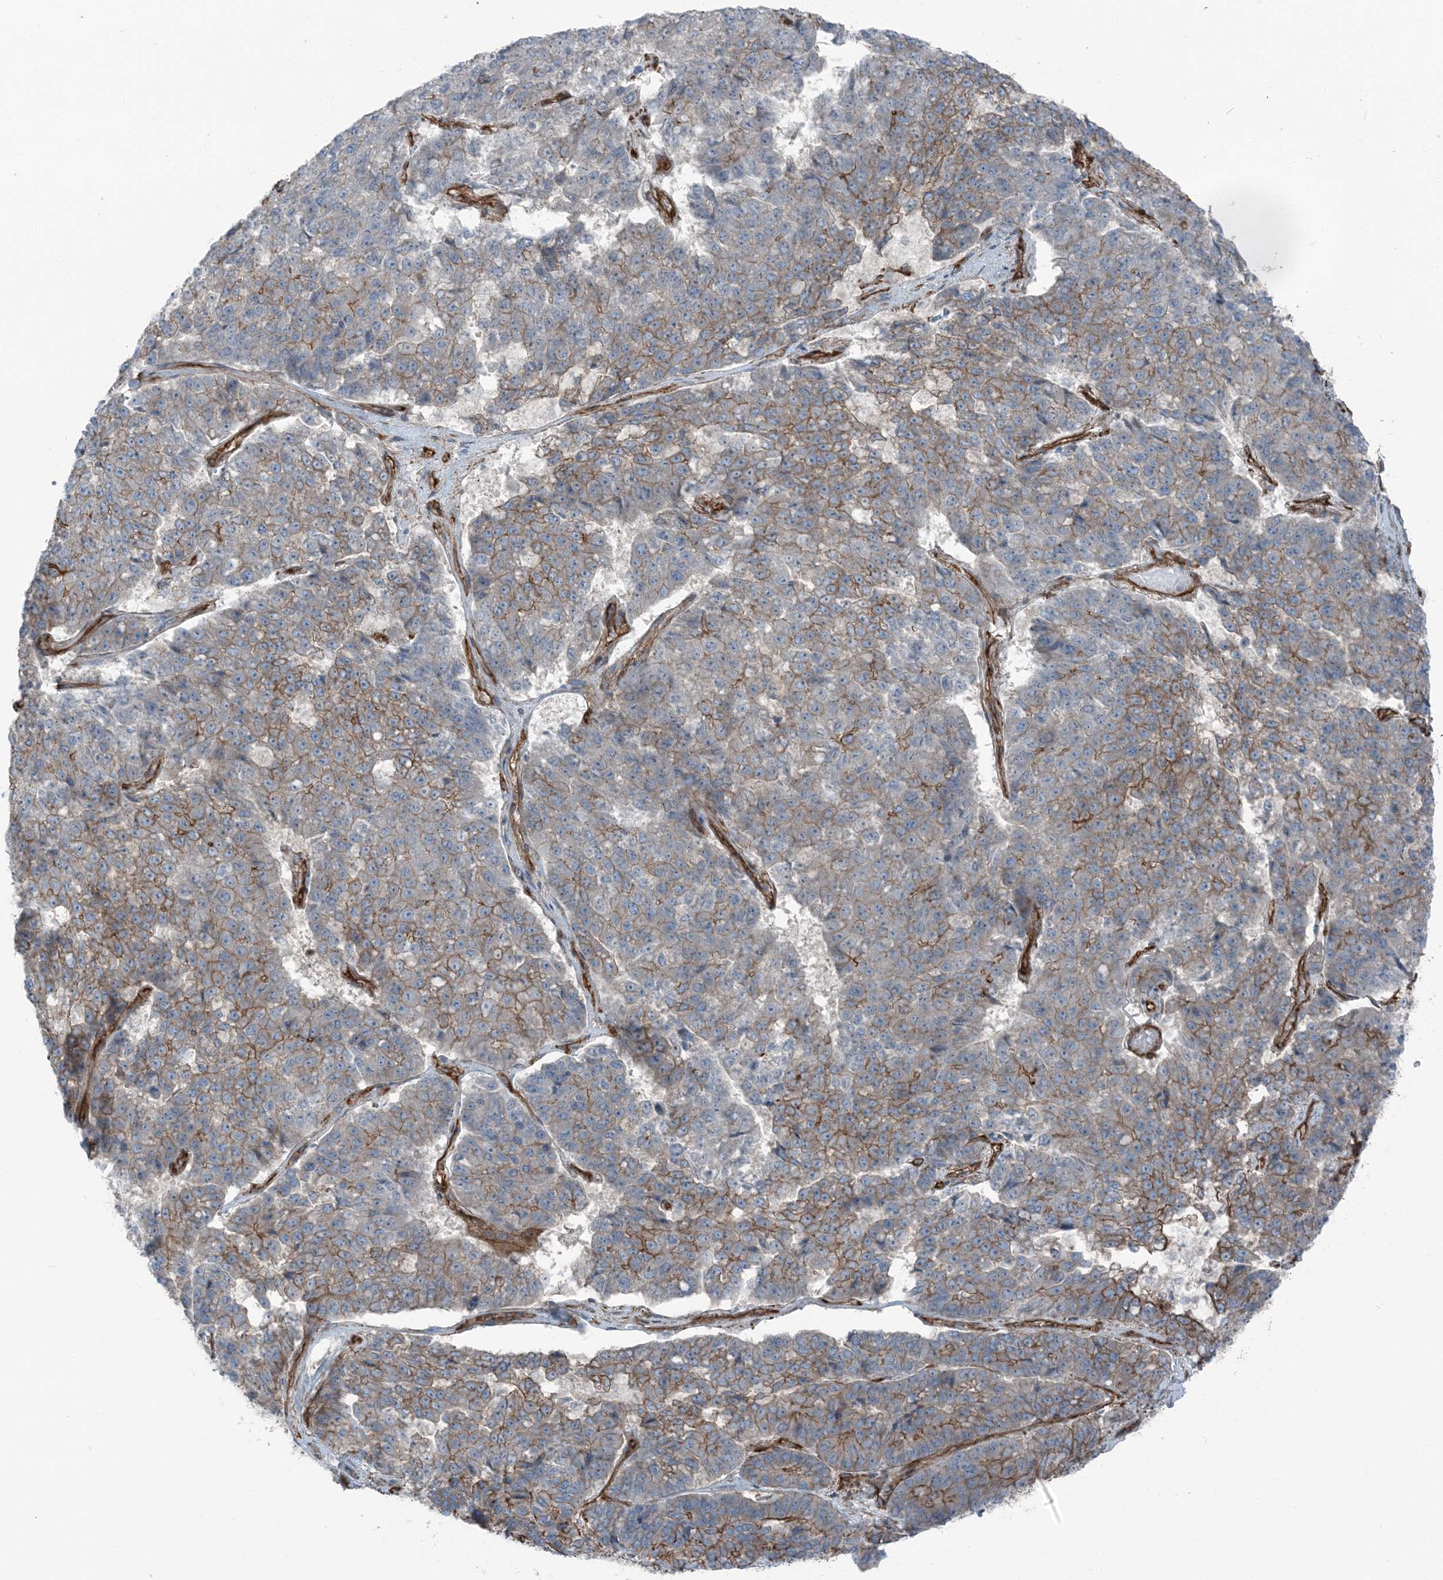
{"staining": {"intensity": "moderate", "quantity": "25%-75%", "location": "cytoplasmic/membranous"}, "tissue": "pancreatic cancer", "cell_type": "Tumor cells", "image_type": "cancer", "snomed": [{"axis": "morphology", "description": "Adenocarcinoma, NOS"}, {"axis": "topography", "description": "Pancreas"}], "caption": "Immunohistochemistry (IHC) image of pancreatic cancer (adenocarcinoma) stained for a protein (brown), which reveals medium levels of moderate cytoplasmic/membranous positivity in about 25%-75% of tumor cells.", "gene": "ZFP90", "patient": {"sex": "male", "age": 50}}